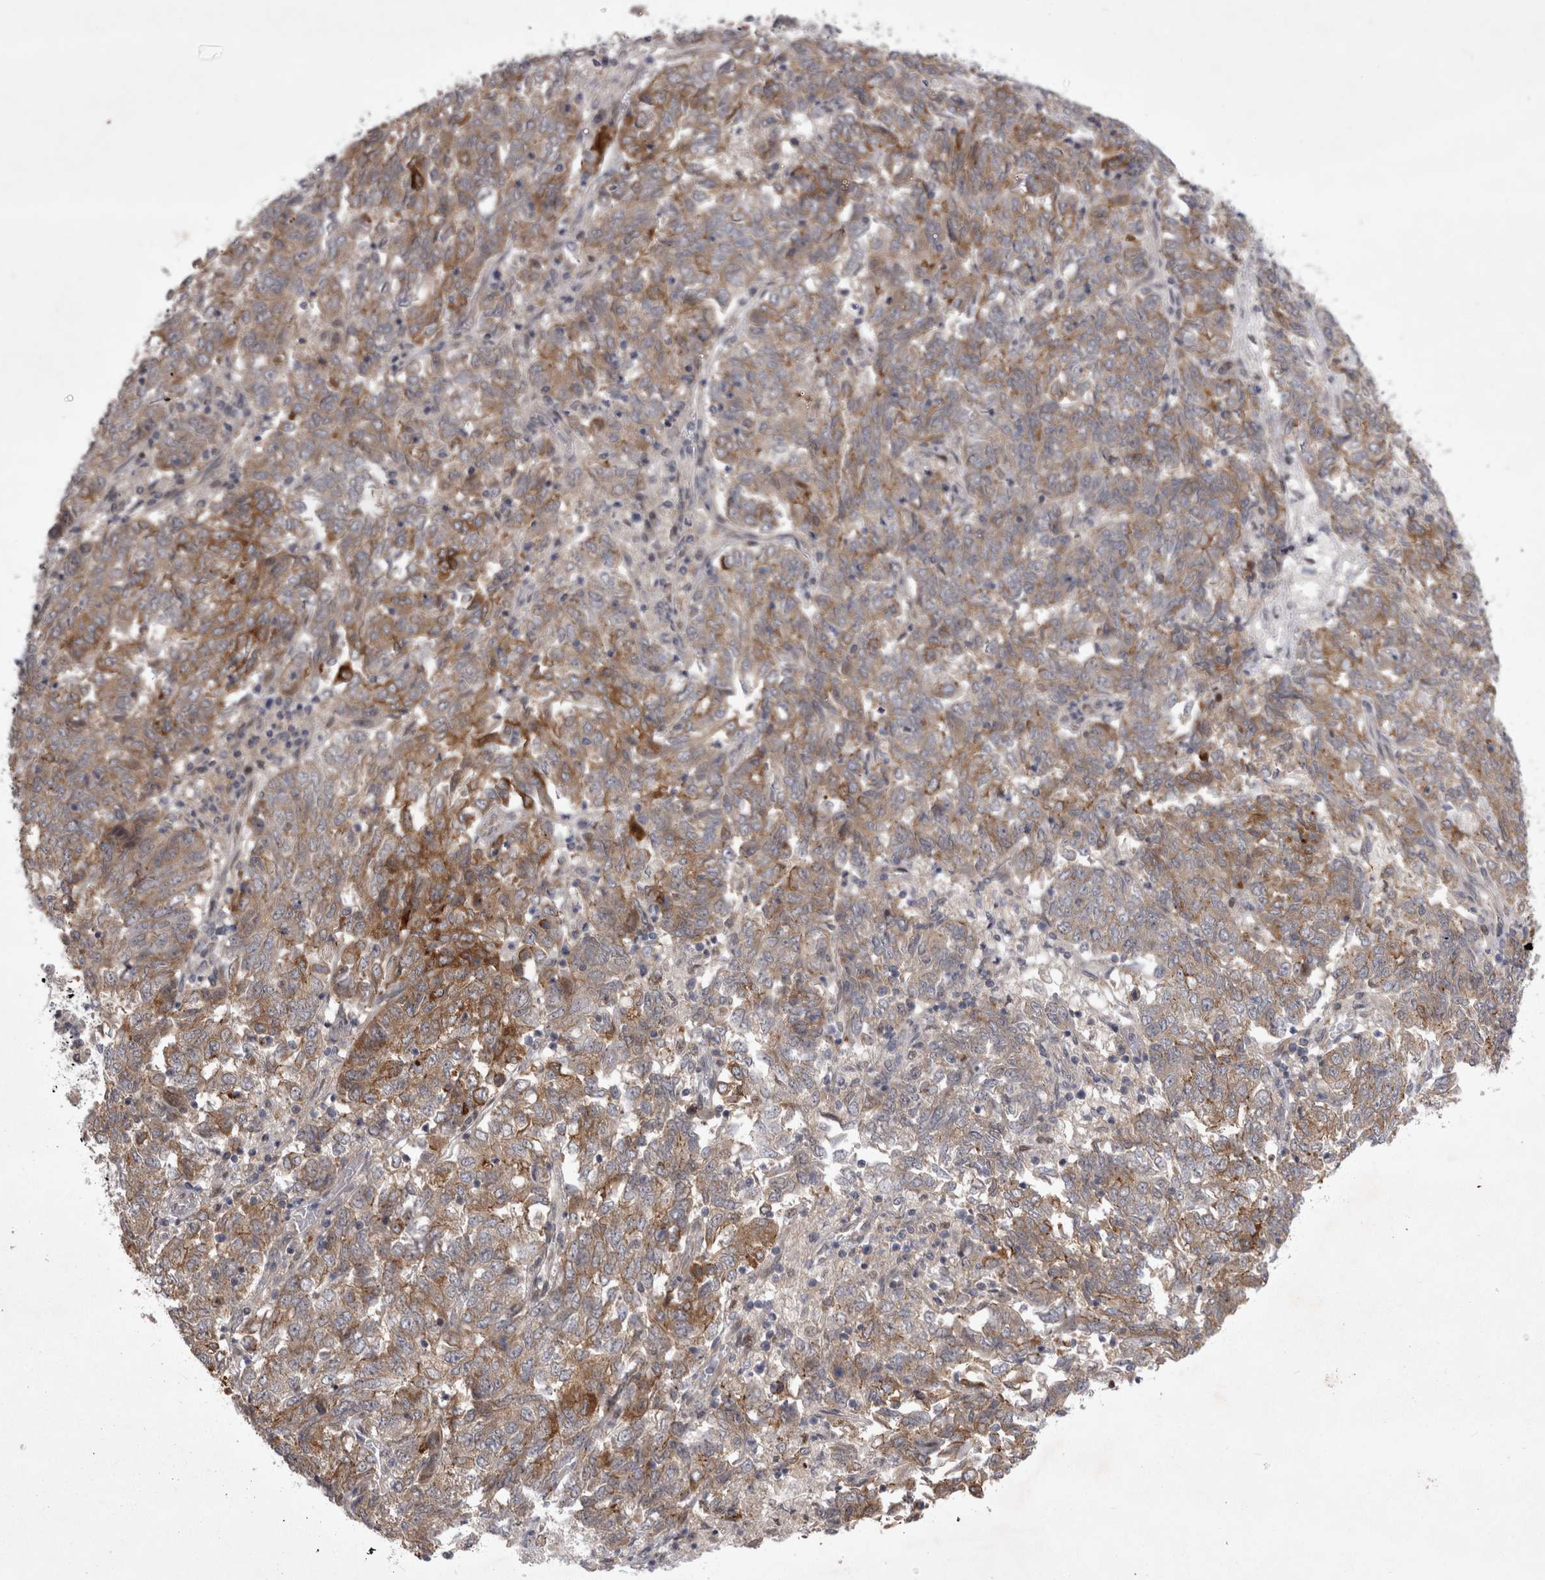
{"staining": {"intensity": "moderate", "quantity": "25%-75%", "location": "cytoplasmic/membranous"}, "tissue": "endometrial cancer", "cell_type": "Tumor cells", "image_type": "cancer", "snomed": [{"axis": "morphology", "description": "Adenocarcinoma, NOS"}, {"axis": "topography", "description": "Endometrium"}], "caption": "This is a histology image of immunohistochemistry (IHC) staining of adenocarcinoma (endometrial), which shows moderate expression in the cytoplasmic/membranous of tumor cells.", "gene": "NENF", "patient": {"sex": "female", "age": 80}}